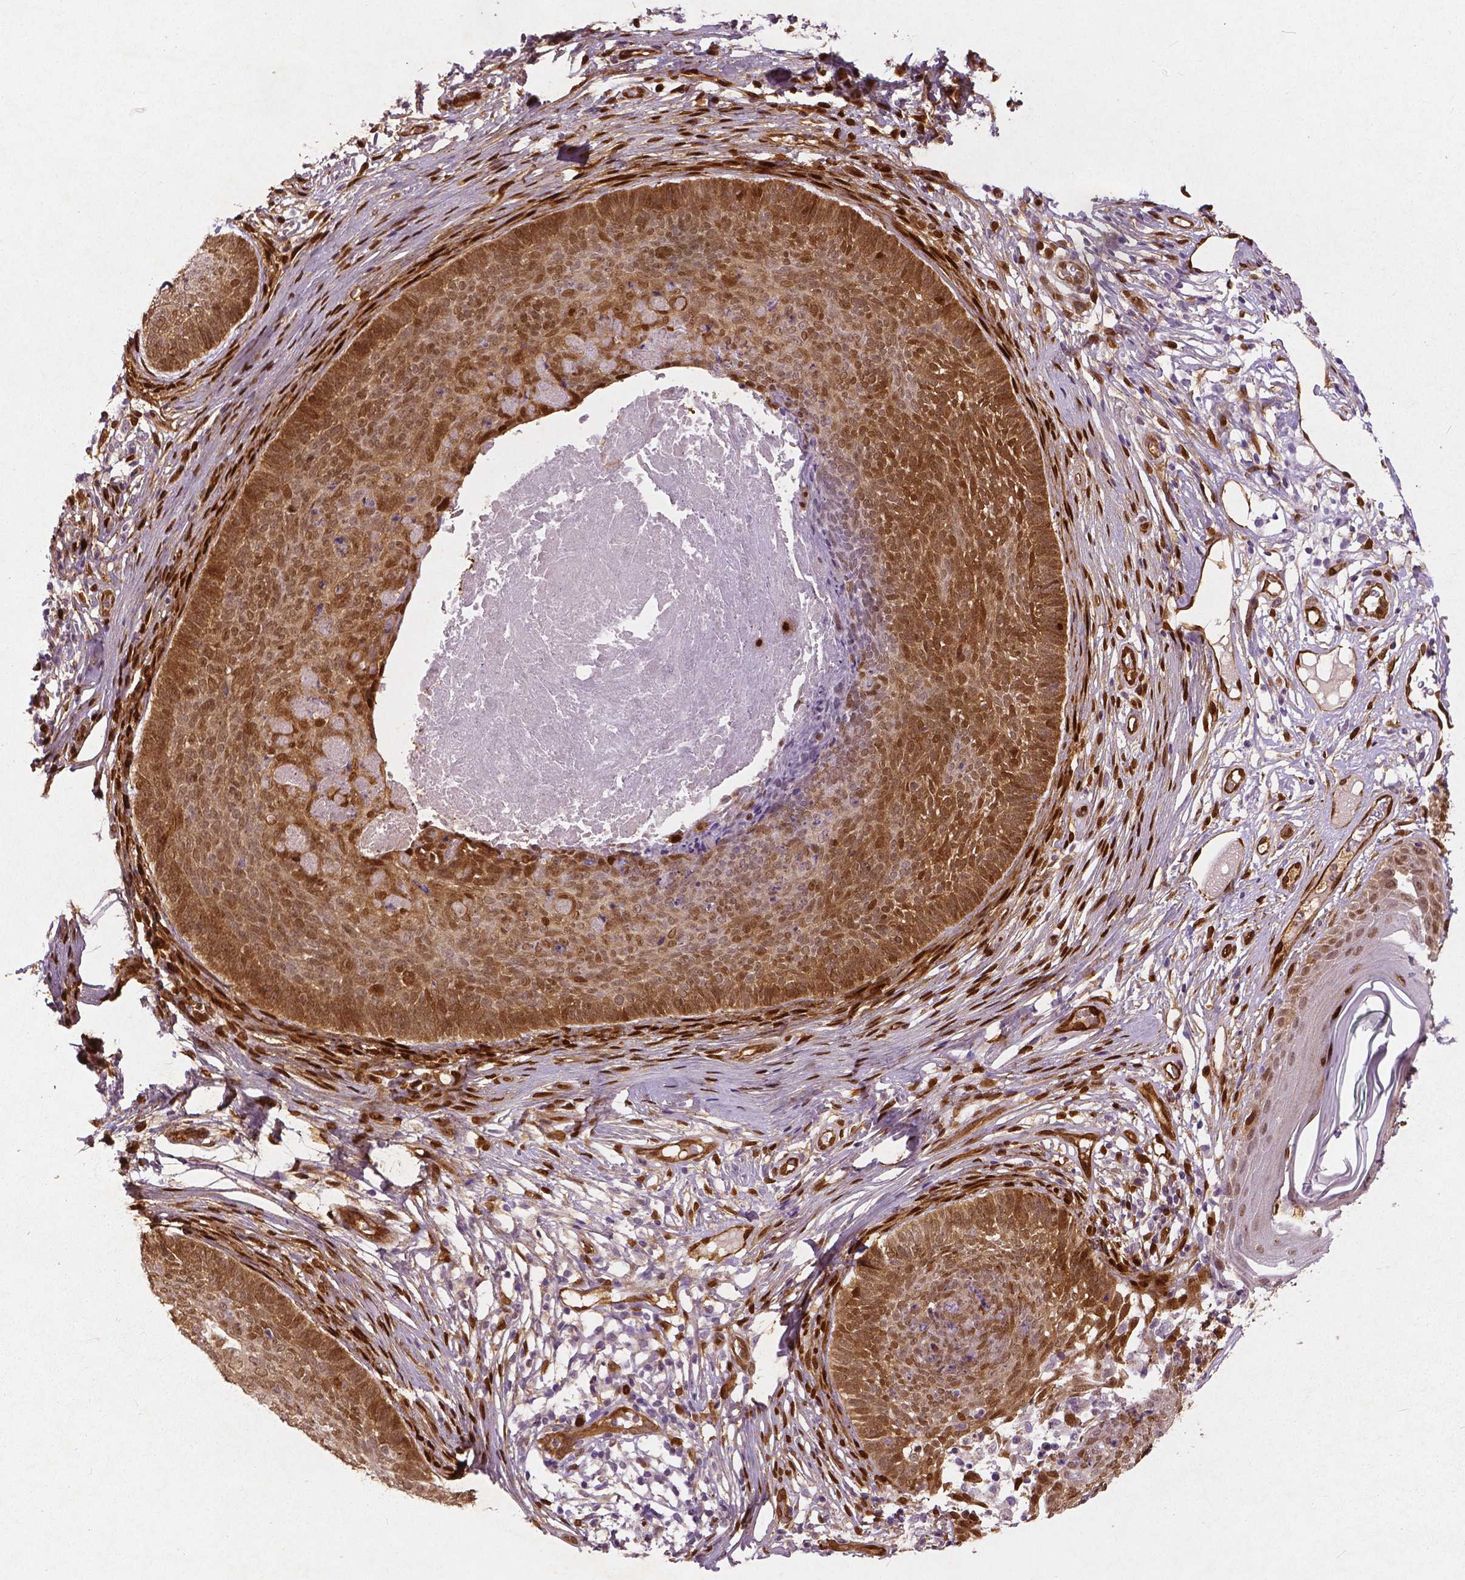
{"staining": {"intensity": "moderate", "quantity": ">75%", "location": "cytoplasmic/membranous,nuclear"}, "tissue": "skin cancer", "cell_type": "Tumor cells", "image_type": "cancer", "snomed": [{"axis": "morphology", "description": "Basal cell carcinoma"}, {"axis": "topography", "description": "Skin"}], "caption": "A brown stain highlights moderate cytoplasmic/membranous and nuclear expression of a protein in human basal cell carcinoma (skin) tumor cells.", "gene": "WWTR1", "patient": {"sex": "male", "age": 85}}